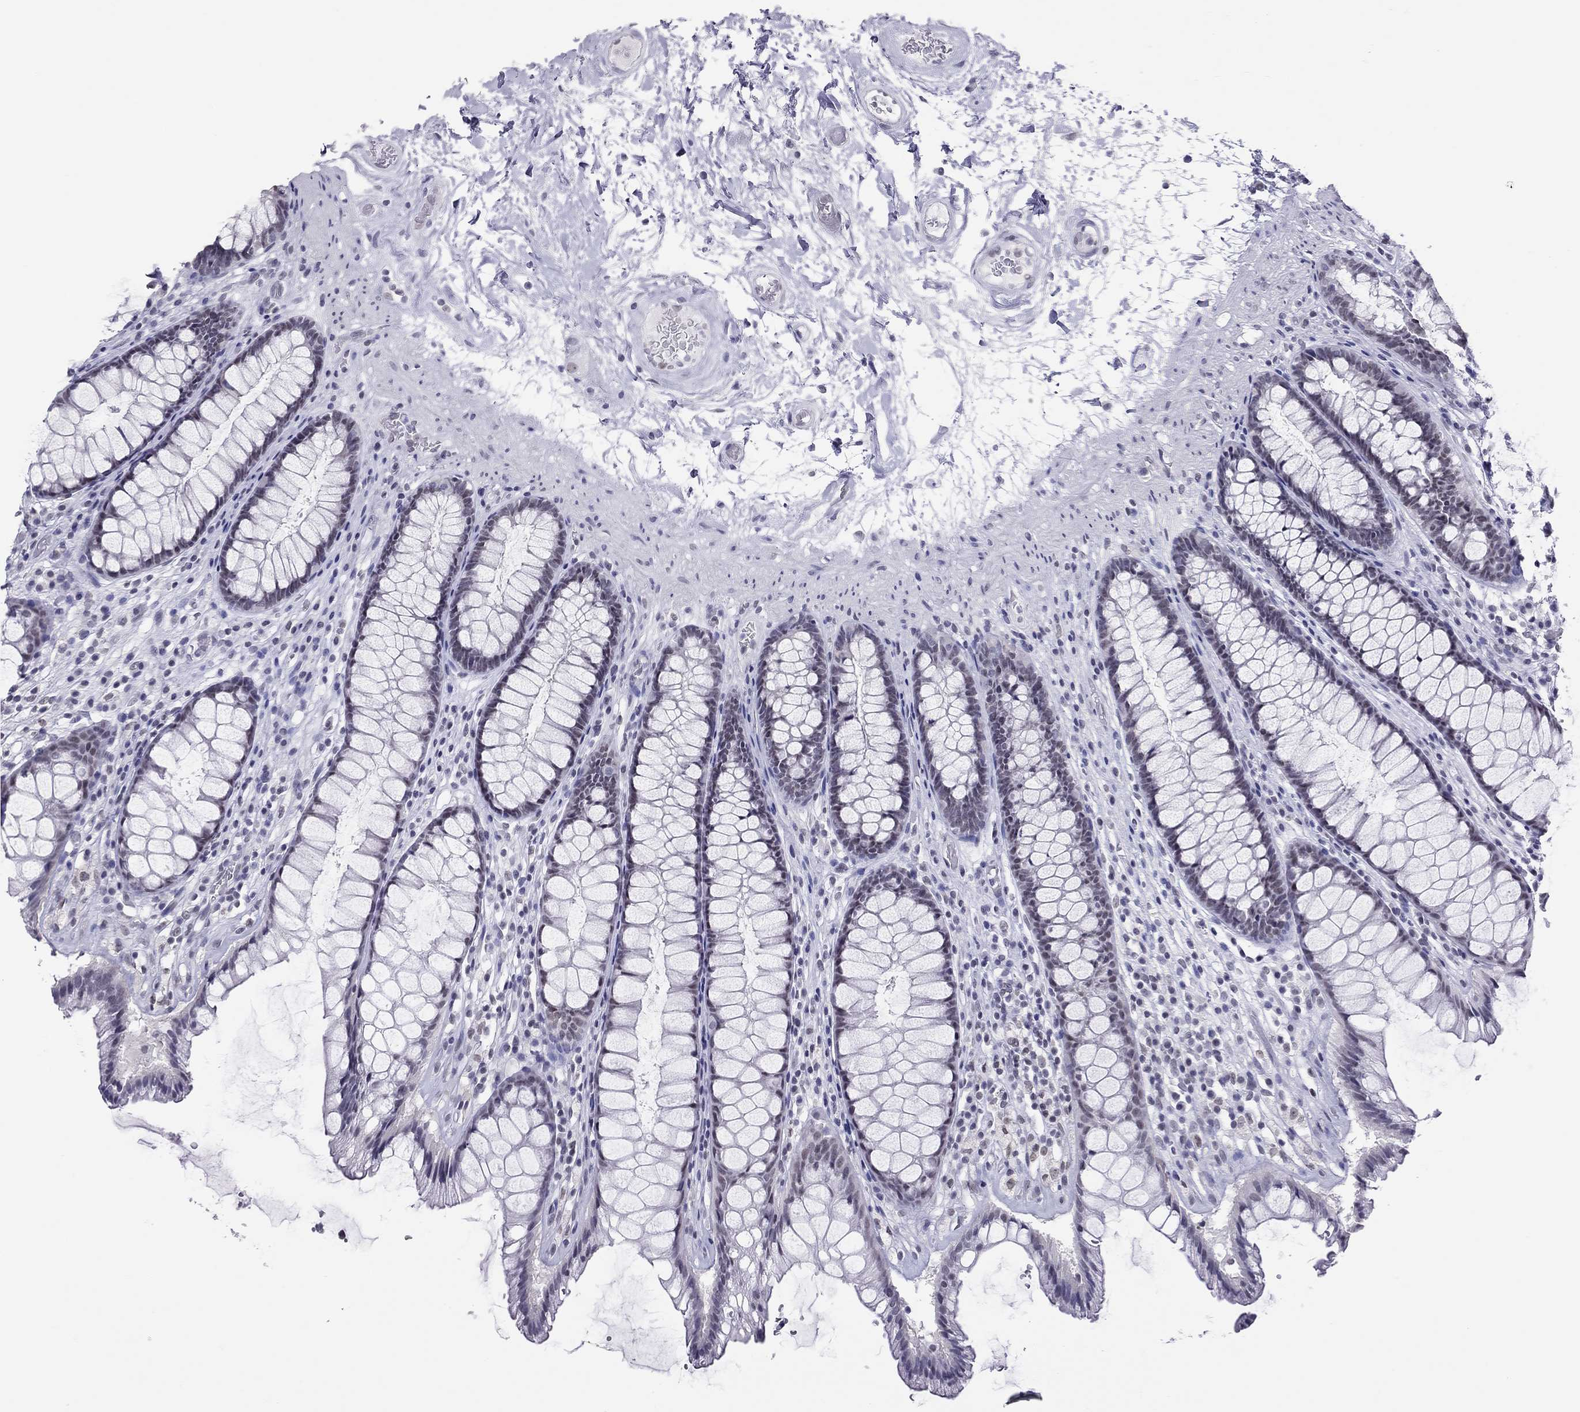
{"staining": {"intensity": "negative", "quantity": "none", "location": "none"}, "tissue": "rectum", "cell_type": "Glandular cells", "image_type": "normal", "snomed": [{"axis": "morphology", "description": "Normal tissue, NOS"}, {"axis": "topography", "description": "Rectum"}], "caption": "This is an immunohistochemistry (IHC) photomicrograph of benign human rectum. There is no expression in glandular cells.", "gene": "JHY", "patient": {"sex": "male", "age": 72}}